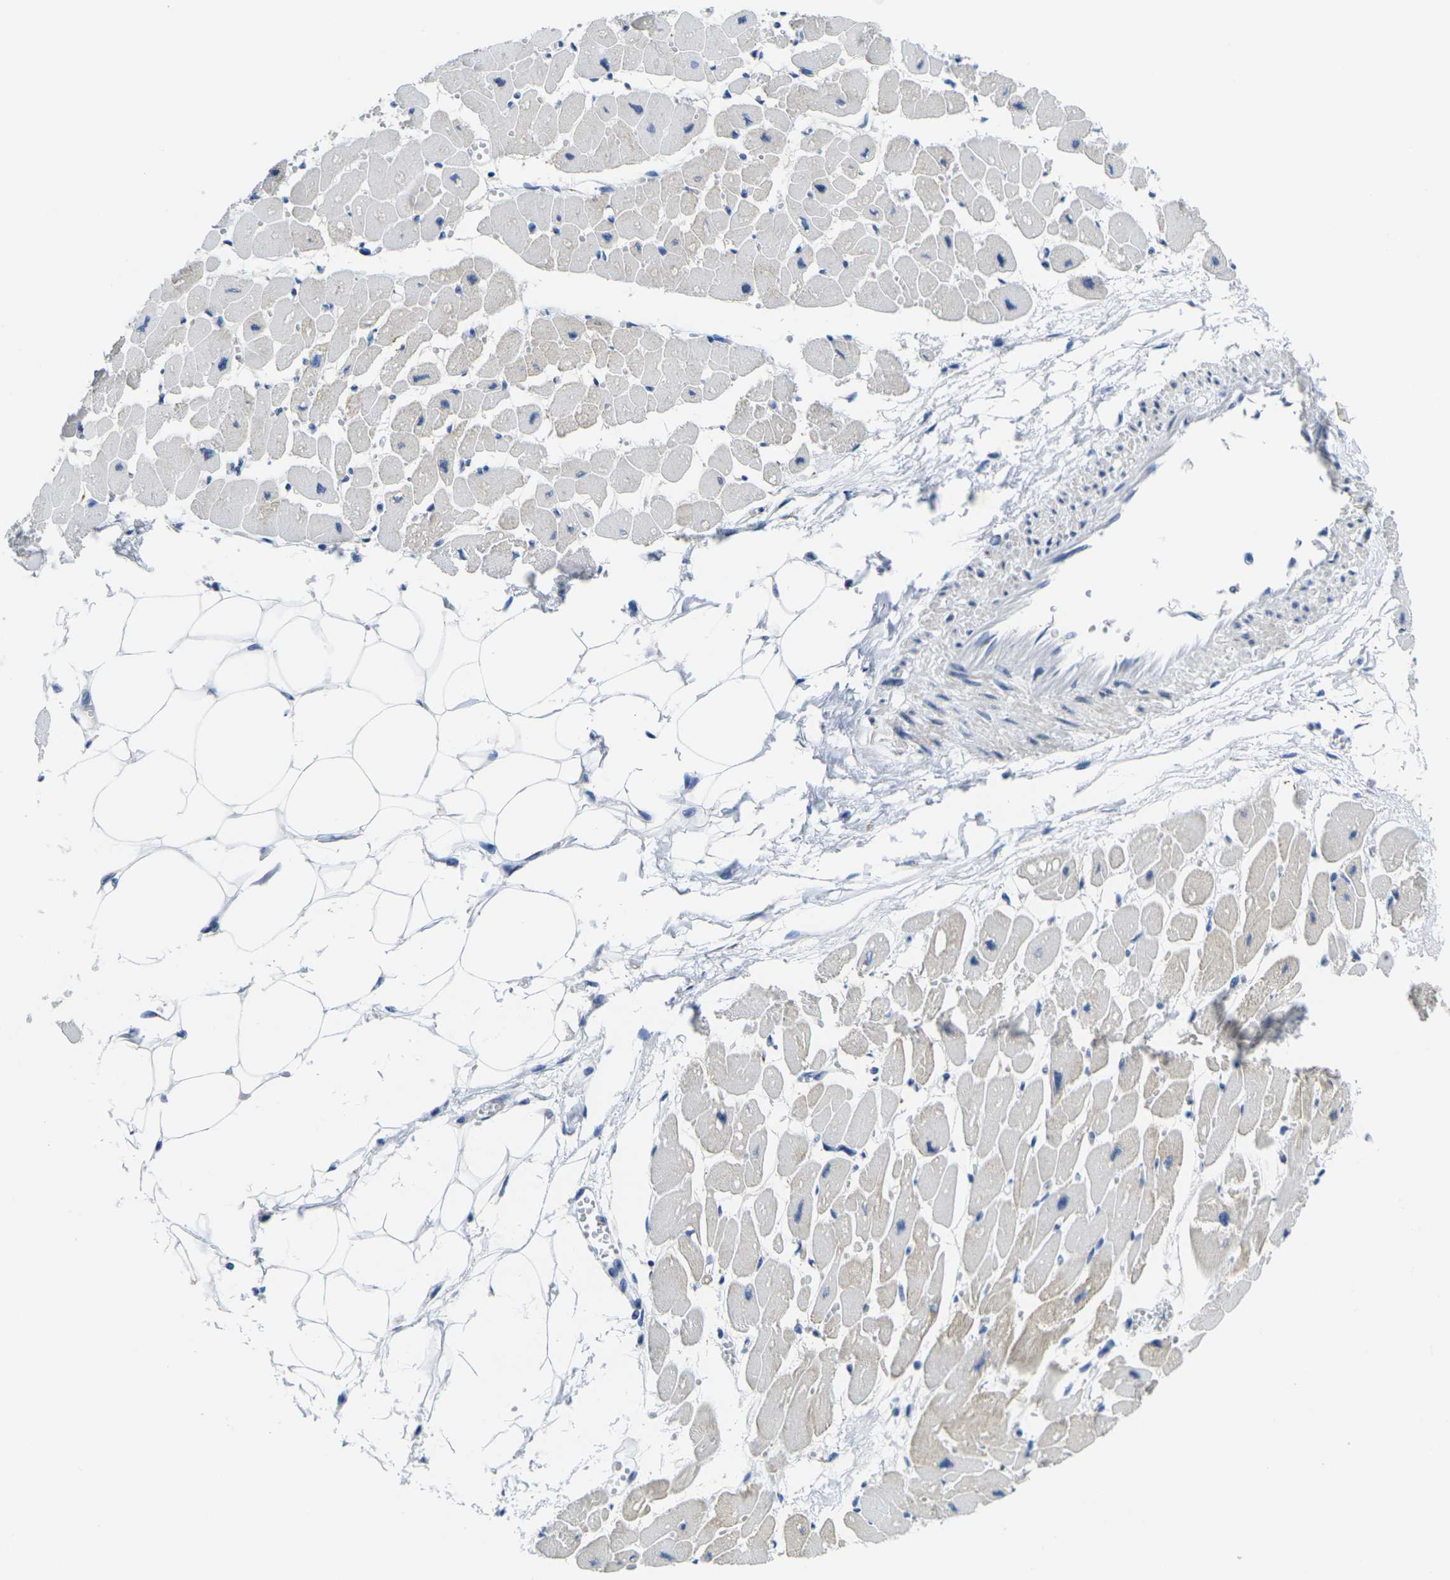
{"staining": {"intensity": "moderate", "quantity": "<25%", "location": "cytoplasmic/membranous"}, "tissue": "heart muscle", "cell_type": "Cardiomyocytes", "image_type": "normal", "snomed": [{"axis": "morphology", "description": "Normal tissue, NOS"}, {"axis": "topography", "description": "Heart"}], "caption": "Brown immunohistochemical staining in benign human heart muscle shows moderate cytoplasmic/membranous positivity in approximately <25% of cardiomyocytes. (Brightfield microscopy of DAB IHC at high magnification).", "gene": "CRK", "patient": {"sex": "female", "age": 54}}